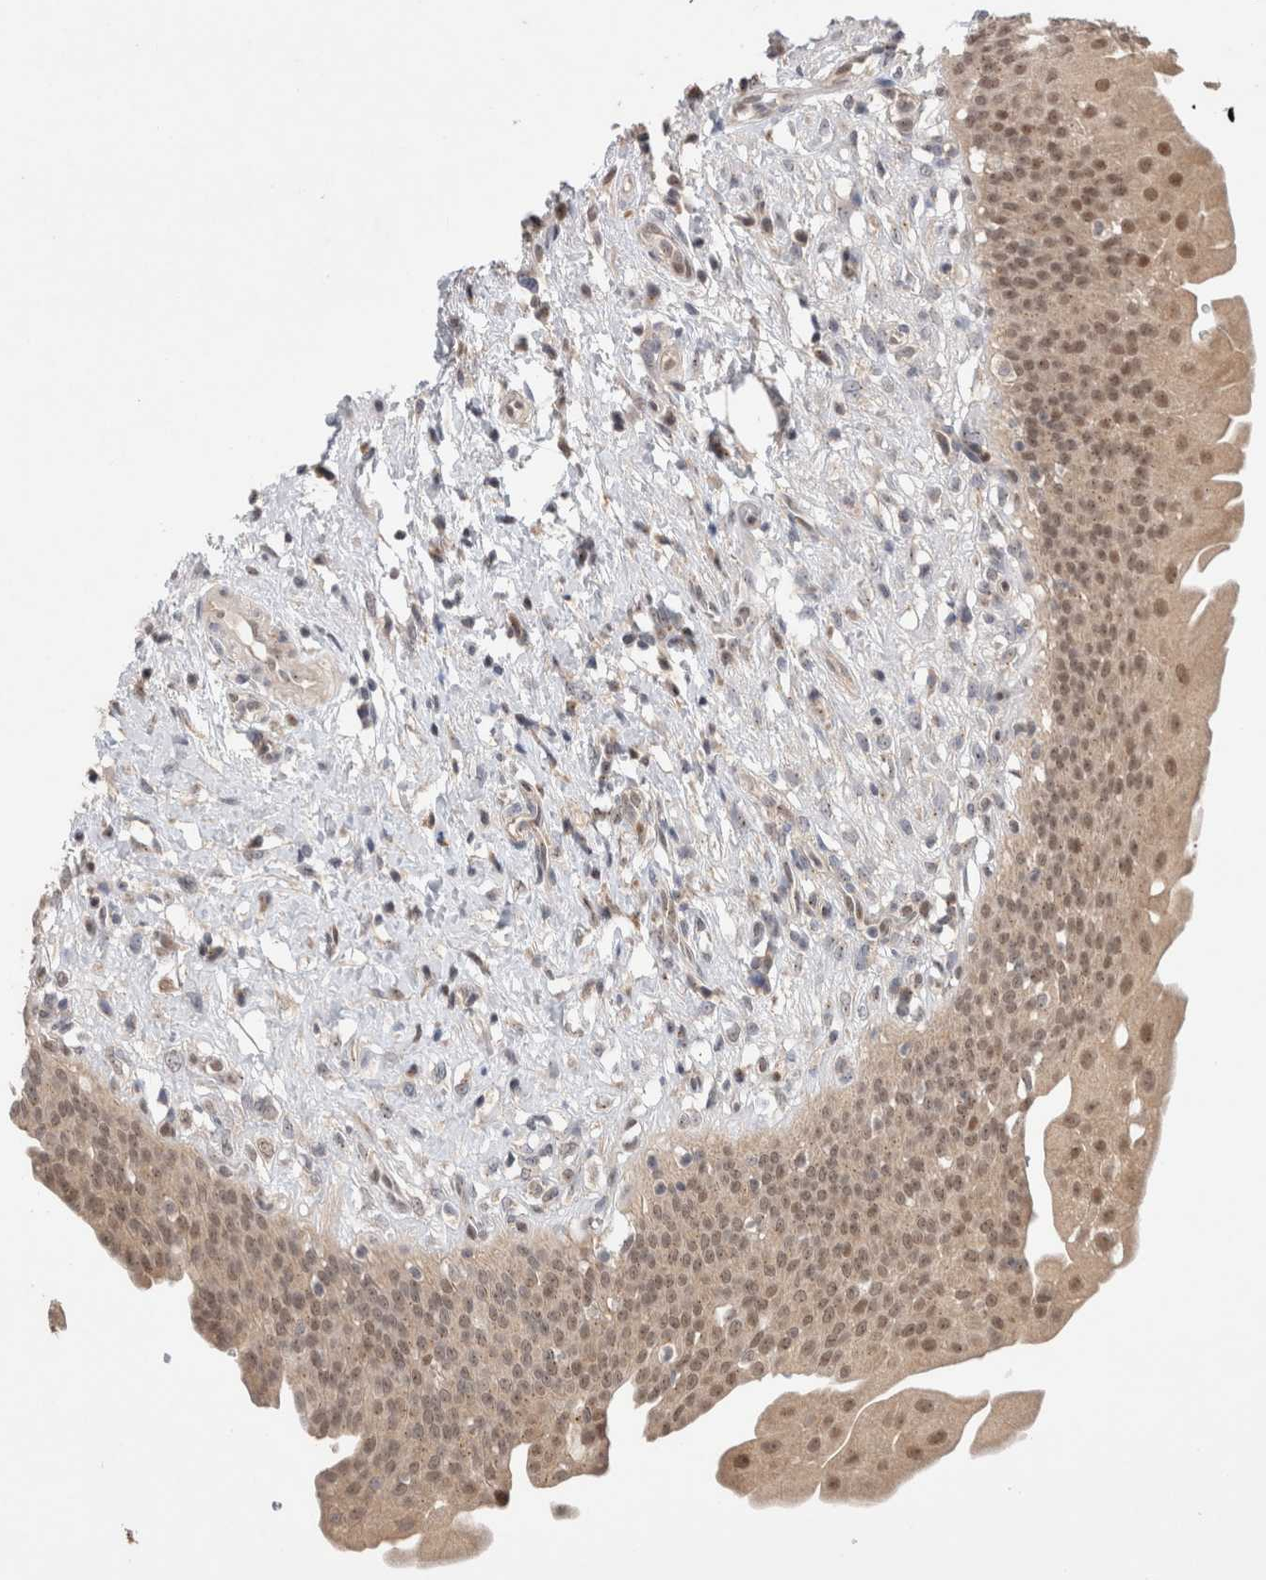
{"staining": {"intensity": "negative", "quantity": "none", "location": "none"}, "tissue": "urothelial cancer", "cell_type": "Tumor cells", "image_type": "cancer", "snomed": [{"axis": "morphology", "description": "Normal tissue, NOS"}, {"axis": "morphology", "description": "Urothelial carcinoma, Low grade"}, {"axis": "topography", "description": "Smooth muscle"}, {"axis": "topography", "description": "Urinary bladder"}], "caption": "Micrograph shows no protein expression in tumor cells of urothelial cancer tissue.", "gene": "SLC29A1", "patient": {"sex": "male", "age": 60}}